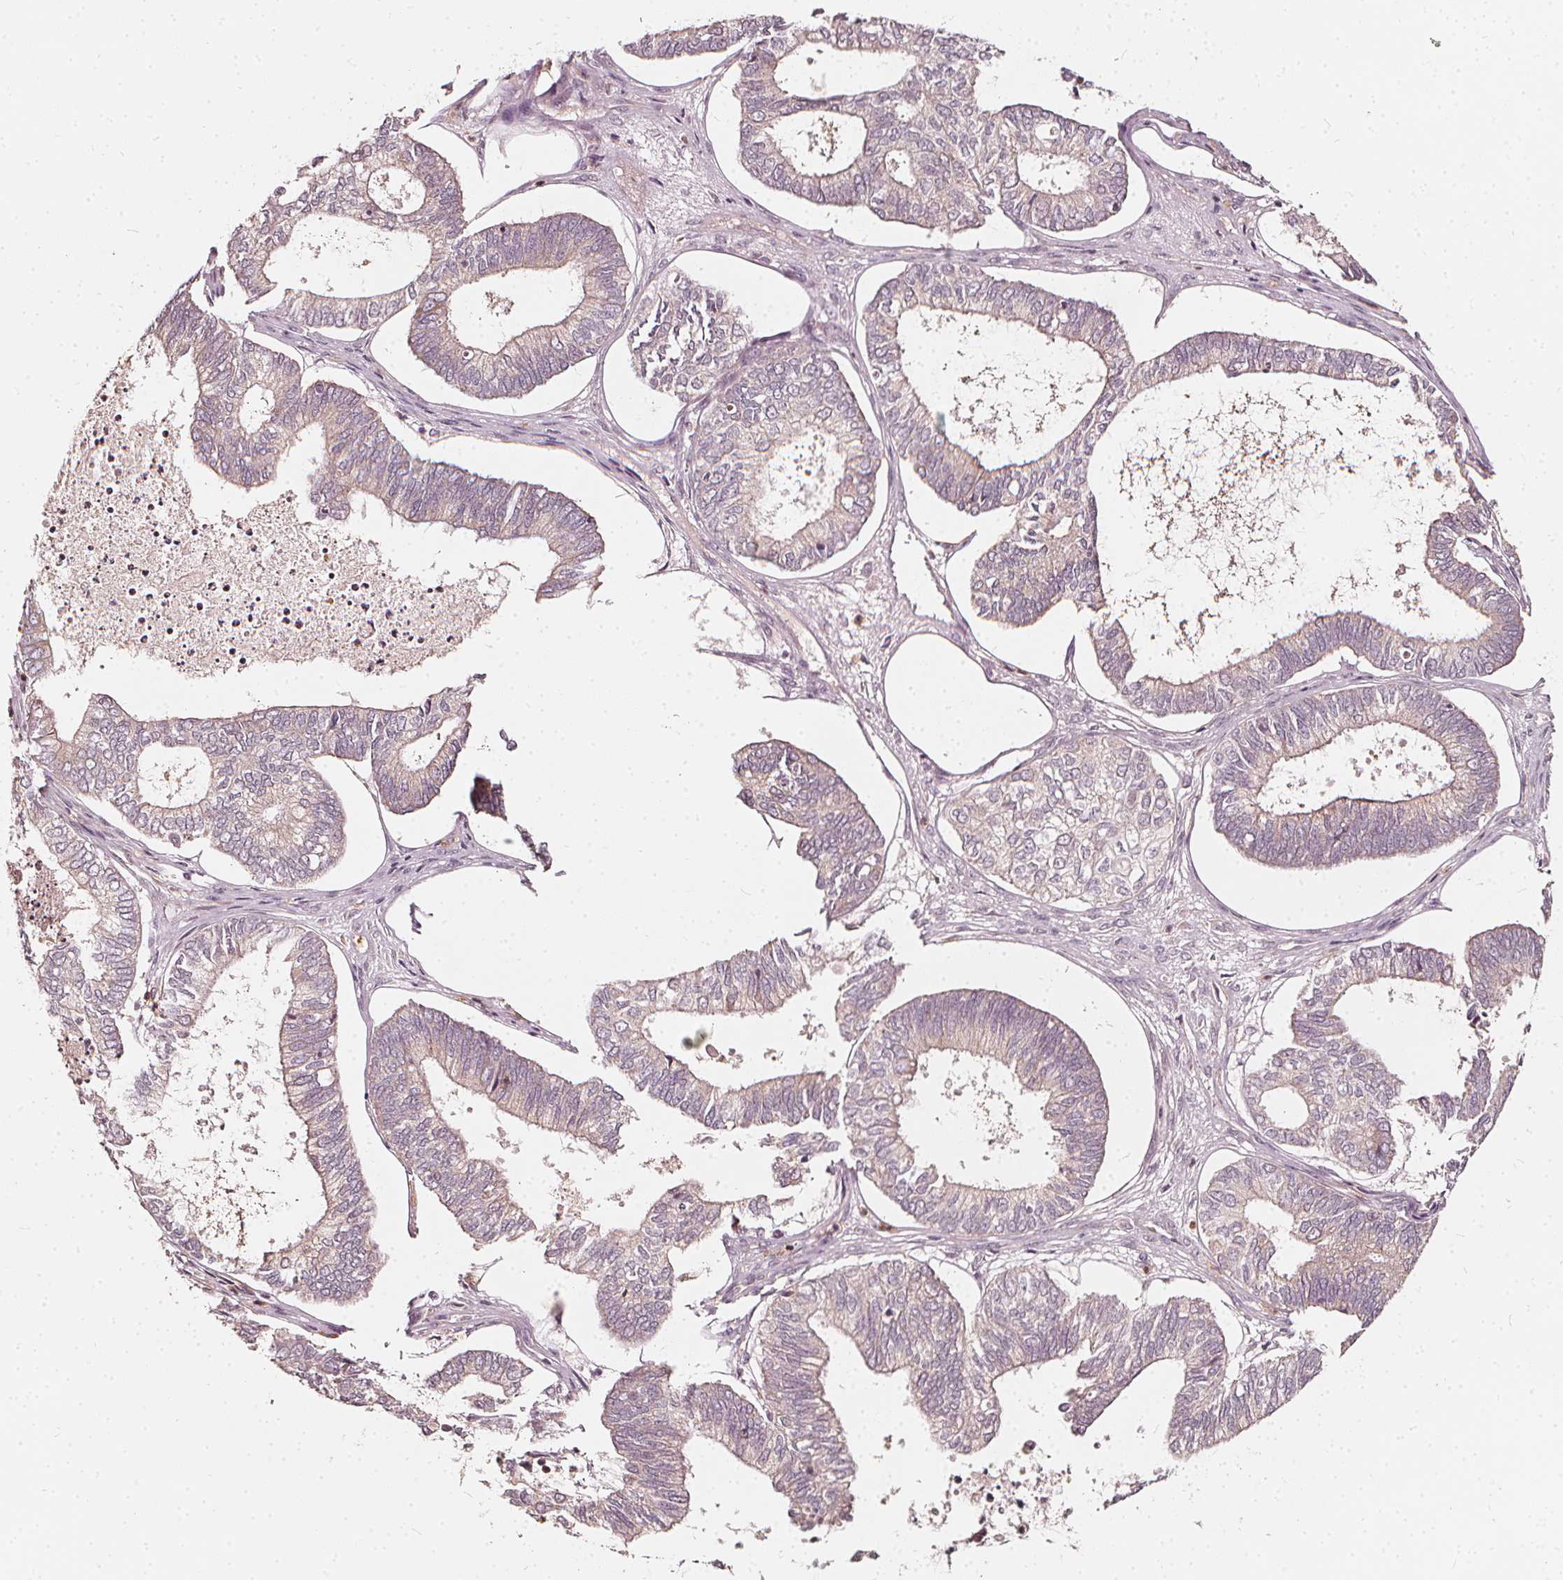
{"staining": {"intensity": "weak", "quantity": "25%-75%", "location": "cytoplasmic/membranous"}, "tissue": "ovarian cancer", "cell_type": "Tumor cells", "image_type": "cancer", "snomed": [{"axis": "morphology", "description": "Carcinoma, endometroid"}, {"axis": "topography", "description": "Ovary"}], "caption": "An image showing weak cytoplasmic/membranous expression in approximately 25%-75% of tumor cells in ovarian cancer (endometroid carcinoma), as visualized by brown immunohistochemical staining.", "gene": "NPC1L1", "patient": {"sex": "female", "age": 64}}